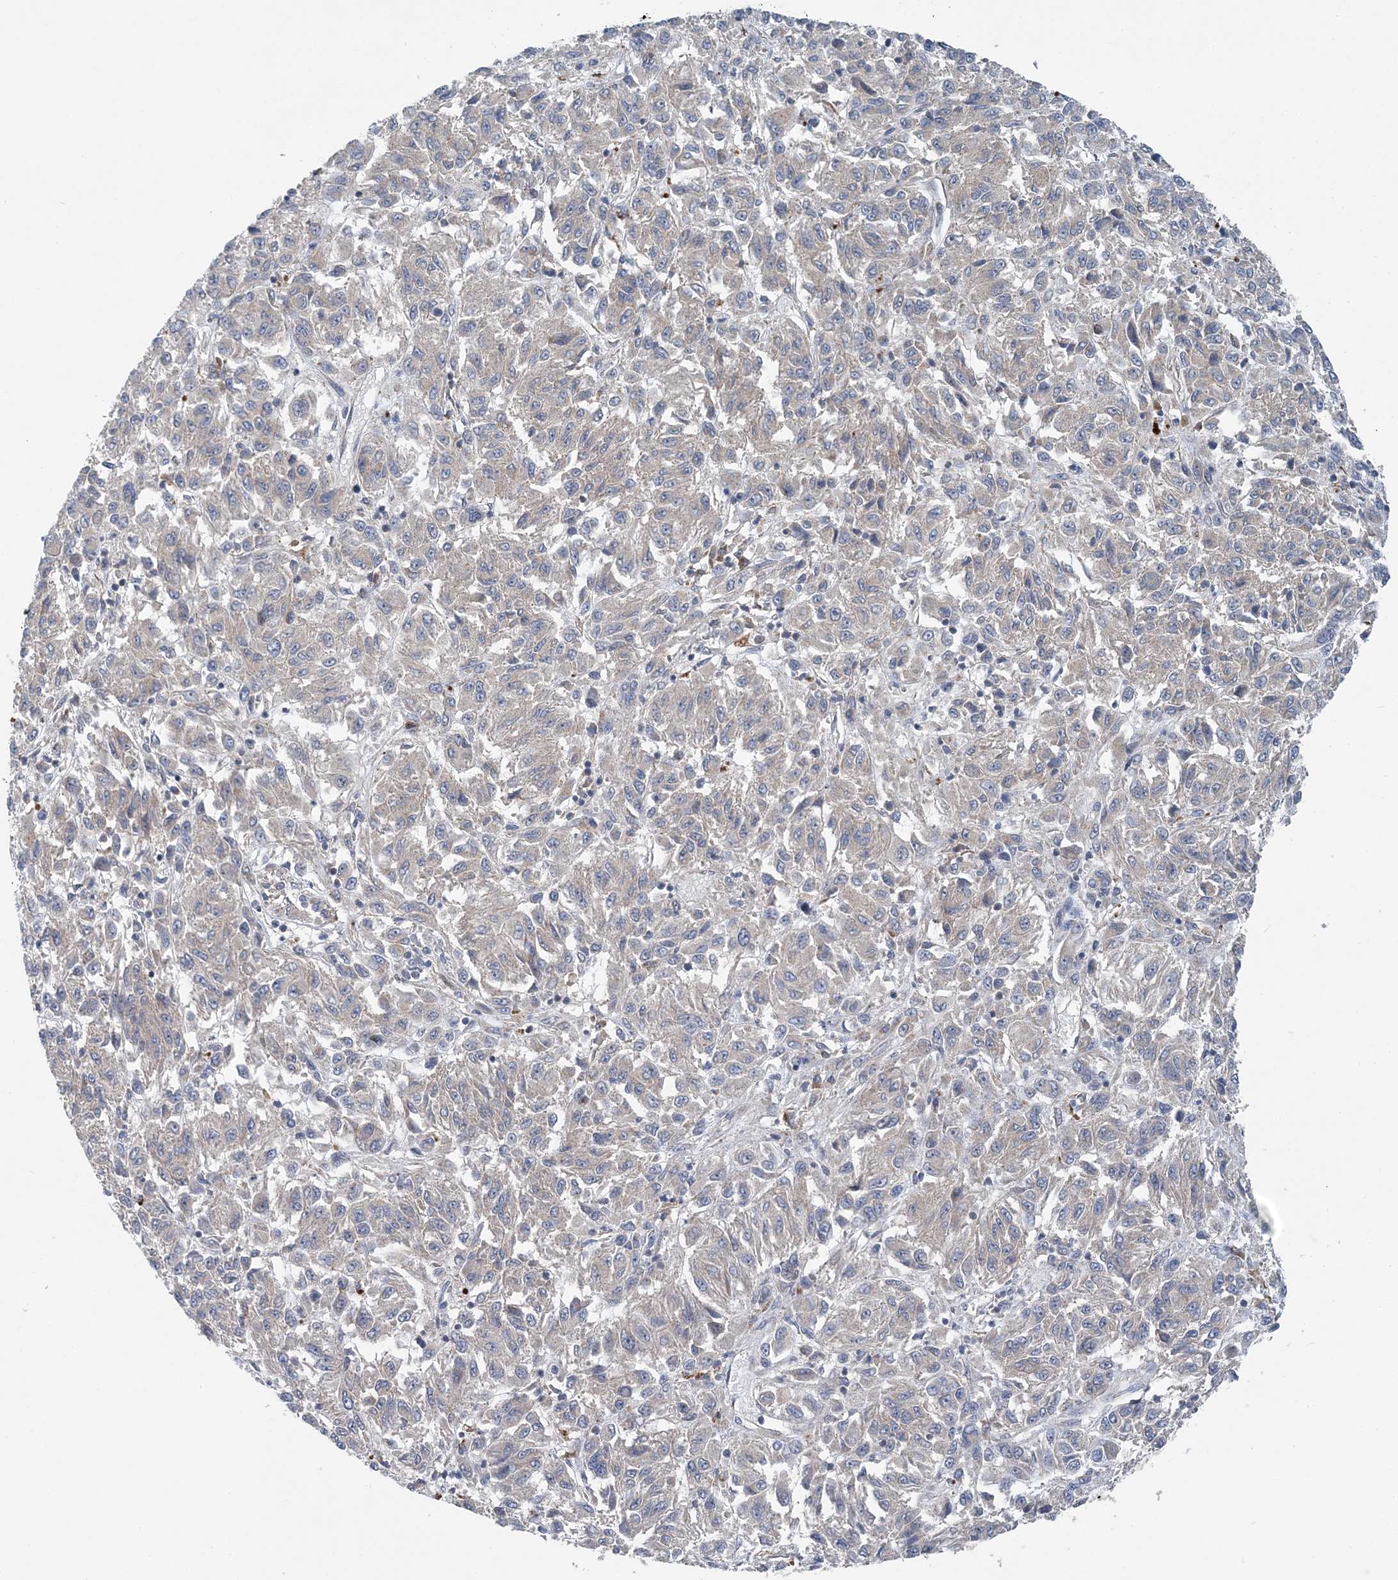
{"staining": {"intensity": "negative", "quantity": "none", "location": "none"}, "tissue": "melanoma", "cell_type": "Tumor cells", "image_type": "cancer", "snomed": [{"axis": "morphology", "description": "Malignant melanoma, Metastatic site"}, {"axis": "topography", "description": "Lung"}], "caption": "Micrograph shows no protein positivity in tumor cells of melanoma tissue.", "gene": "COPE", "patient": {"sex": "male", "age": 64}}